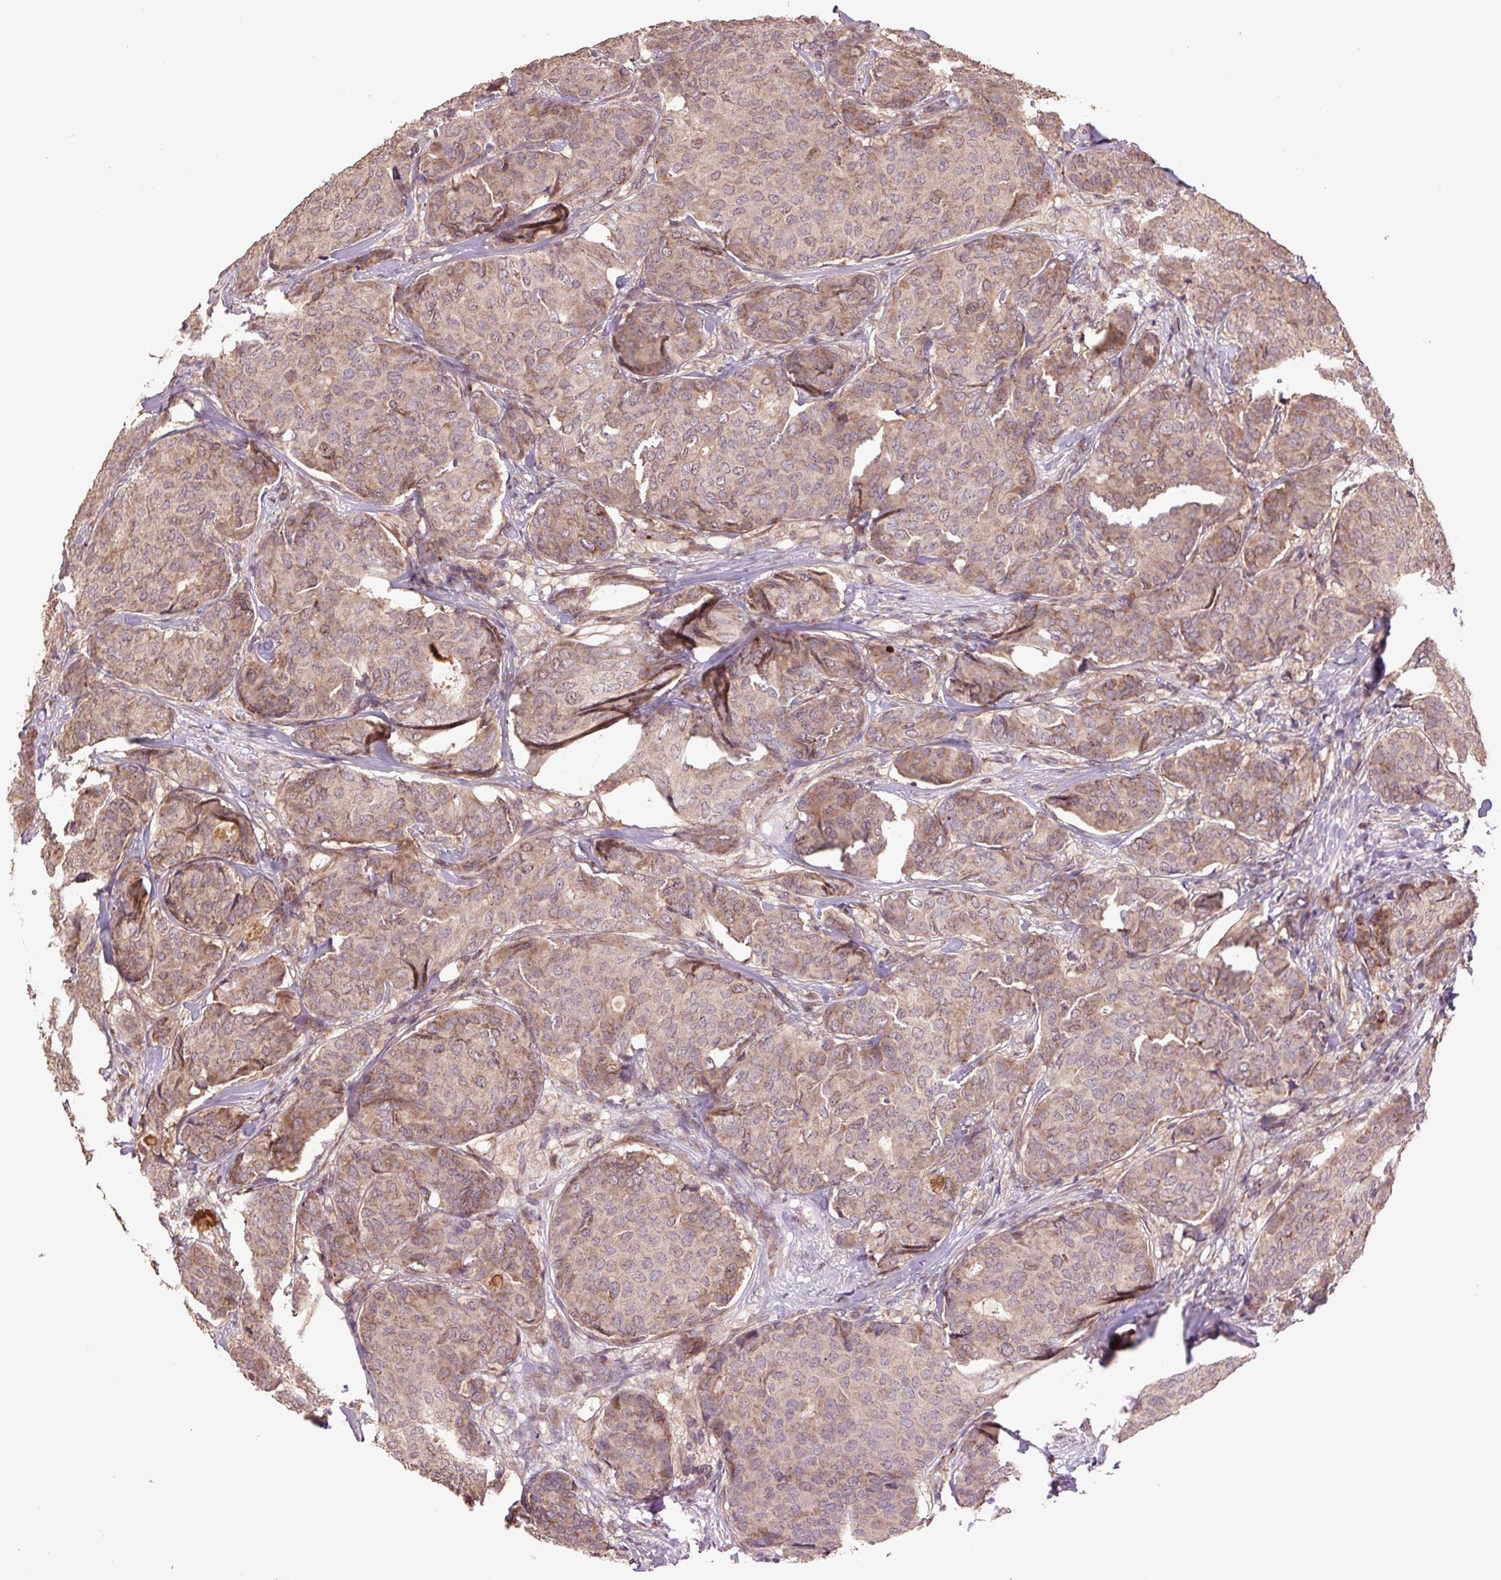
{"staining": {"intensity": "weak", "quantity": "25%-75%", "location": "cytoplasmic/membranous"}, "tissue": "breast cancer", "cell_type": "Tumor cells", "image_type": "cancer", "snomed": [{"axis": "morphology", "description": "Duct carcinoma"}, {"axis": "topography", "description": "Breast"}], "caption": "An IHC histopathology image of tumor tissue is shown. Protein staining in brown labels weak cytoplasmic/membranous positivity in breast cancer (invasive ductal carcinoma) within tumor cells.", "gene": "TMEM160", "patient": {"sex": "female", "age": 75}}